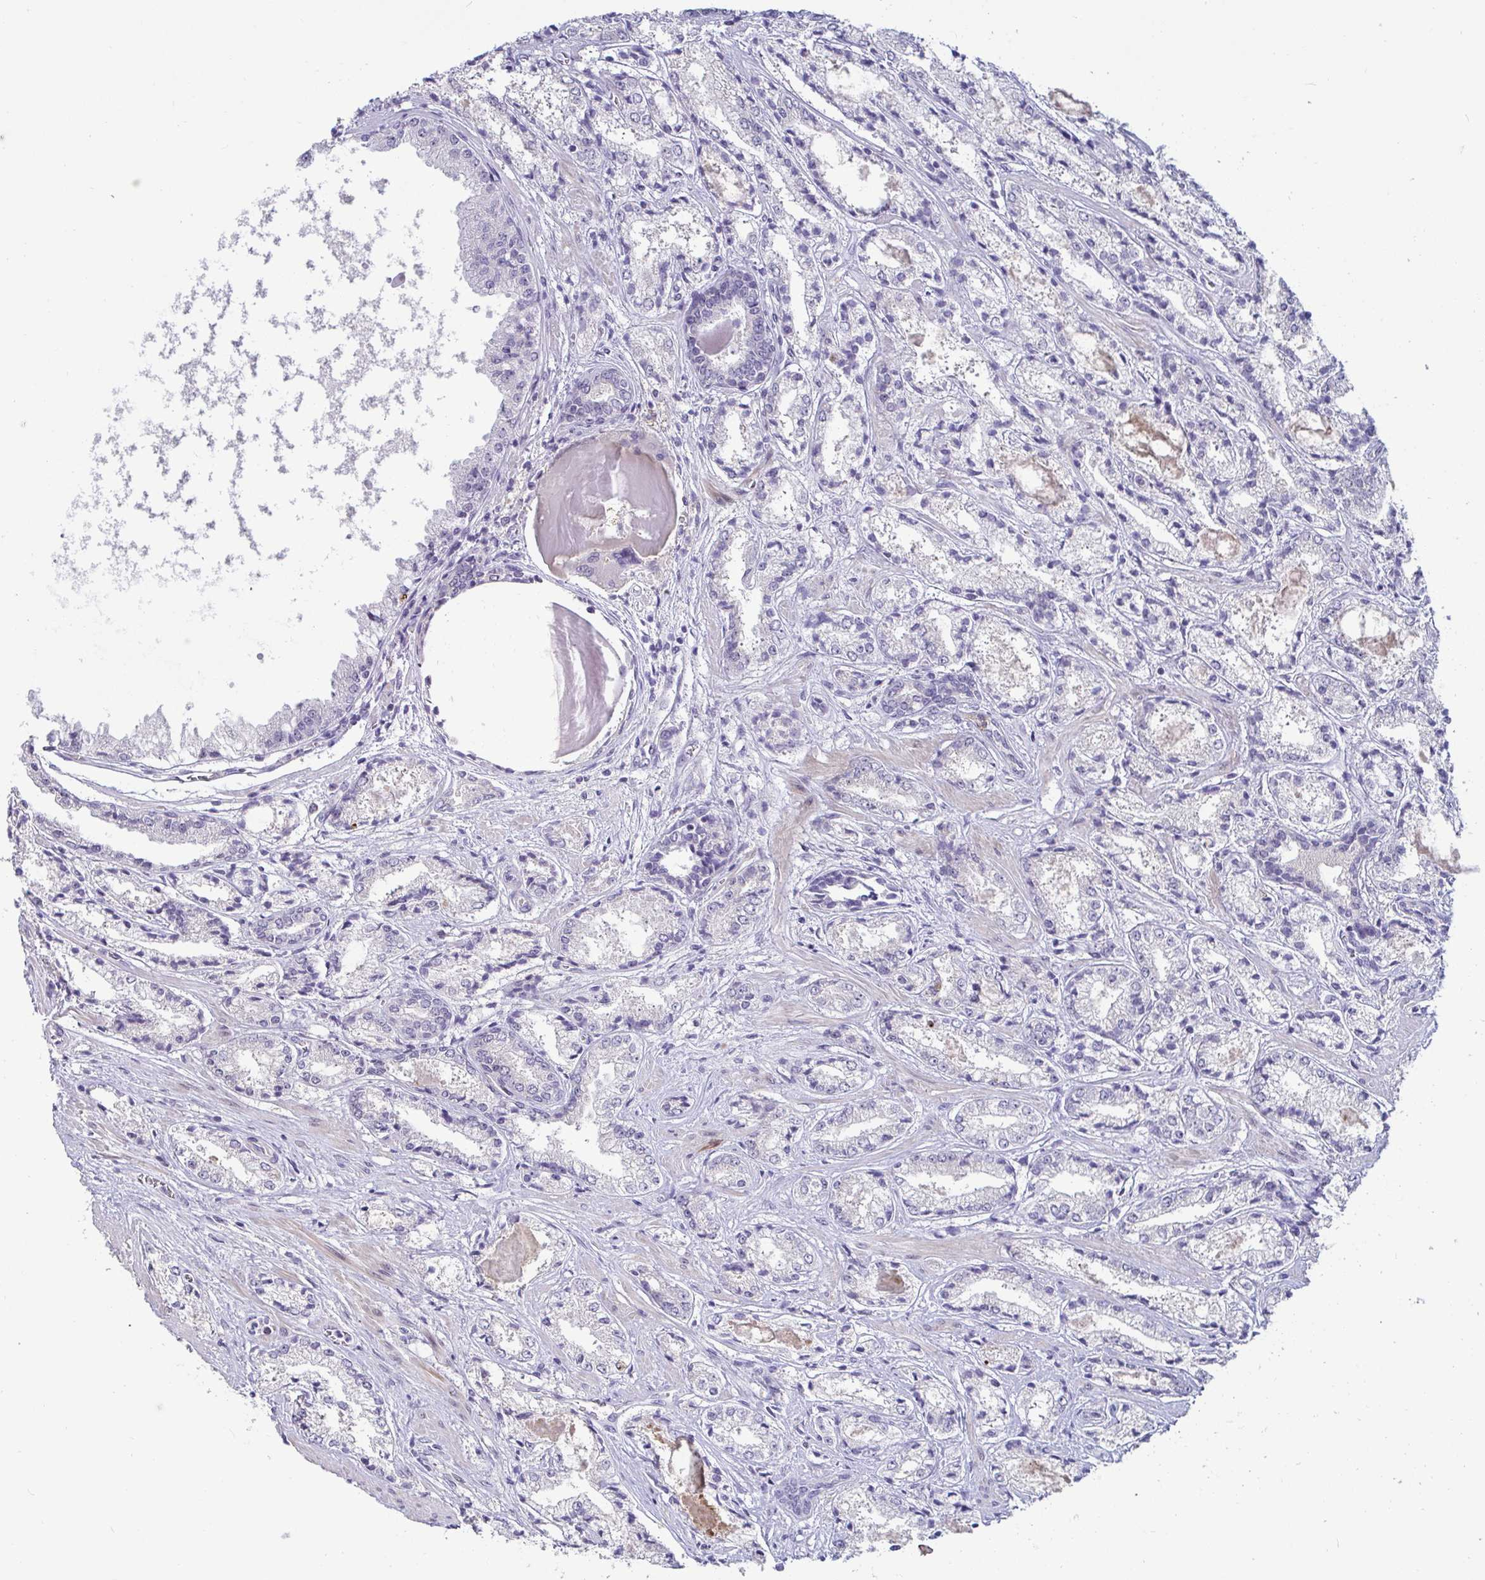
{"staining": {"intensity": "negative", "quantity": "none", "location": "none"}, "tissue": "prostate cancer", "cell_type": "Tumor cells", "image_type": "cancer", "snomed": [{"axis": "morphology", "description": "Adenocarcinoma, High grade"}, {"axis": "topography", "description": "Prostate"}], "caption": "An image of prostate cancer stained for a protein reveals no brown staining in tumor cells.", "gene": "GSTM1", "patient": {"sex": "male", "age": 64}}